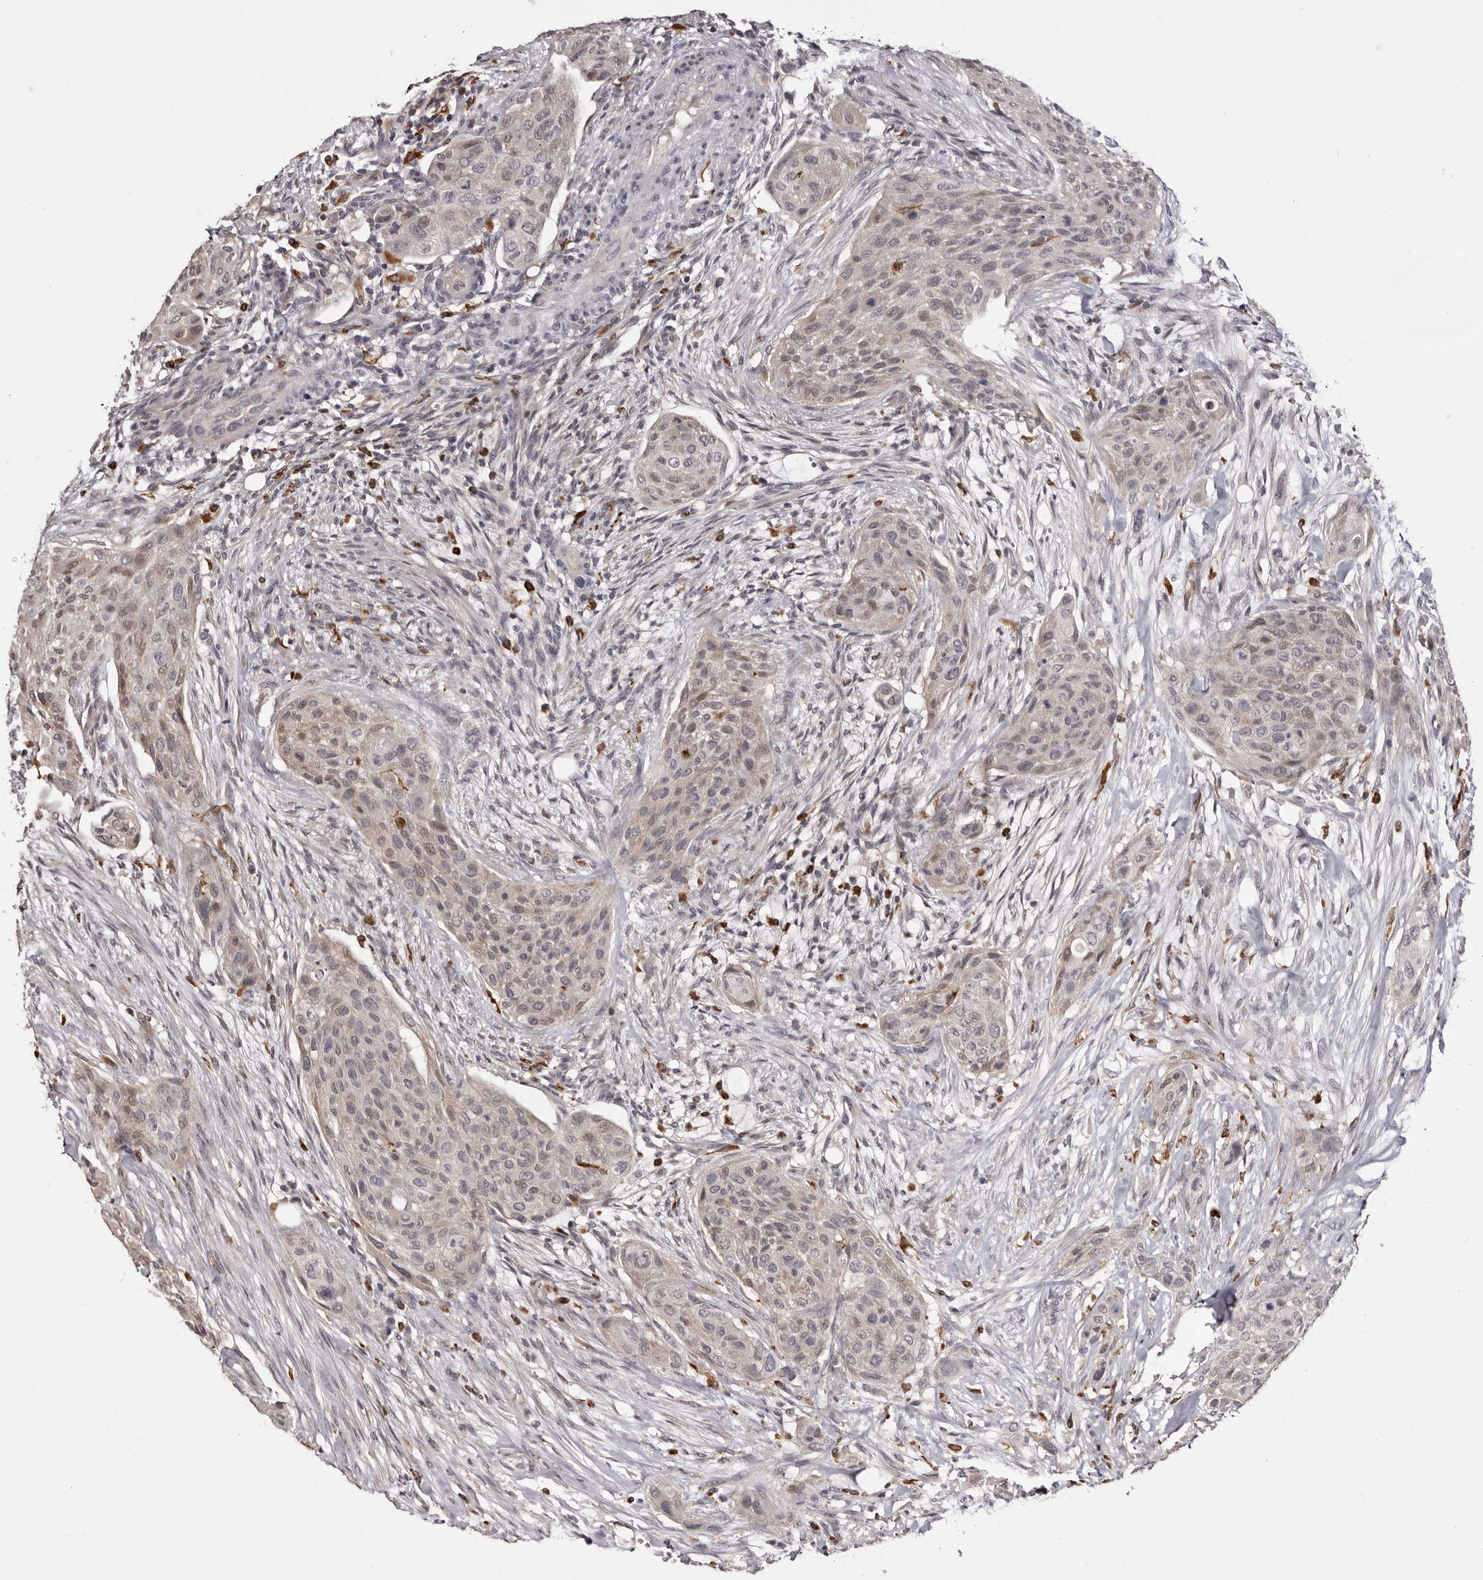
{"staining": {"intensity": "weak", "quantity": "<25%", "location": "cytoplasmic/membranous"}, "tissue": "urothelial cancer", "cell_type": "Tumor cells", "image_type": "cancer", "snomed": [{"axis": "morphology", "description": "Urothelial carcinoma, High grade"}, {"axis": "topography", "description": "Urinary bladder"}], "caption": "The immunohistochemistry micrograph has no significant staining in tumor cells of high-grade urothelial carcinoma tissue.", "gene": "TNNI1", "patient": {"sex": "male", "age": 35}}